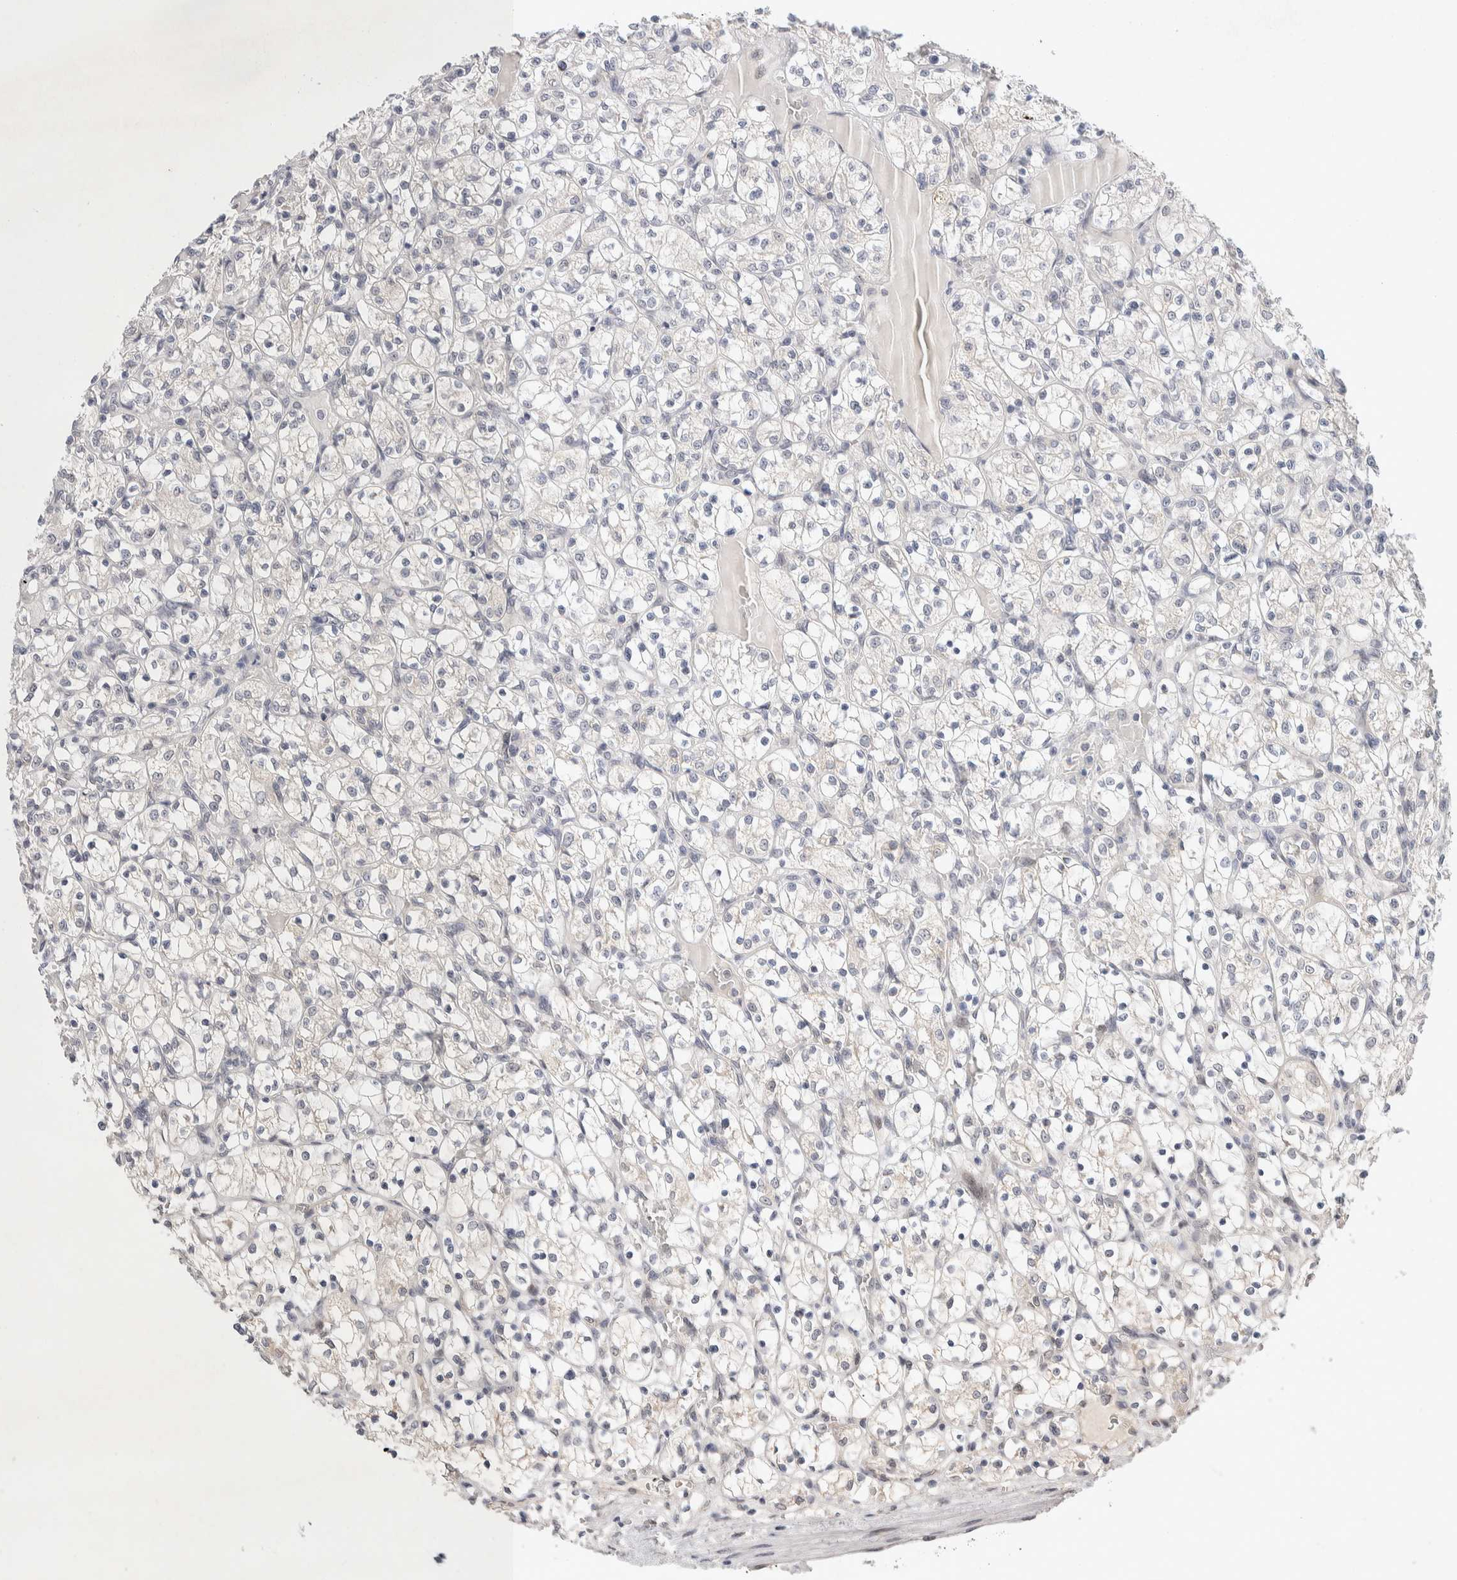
{"staining": {"intensity": "negative", "quantity": "none", "location": "none"}, "tissue": "renal cancer", "cell_type": "Tumor cells", "image_type": "cancer", "snomed": [{"axis": "morphology", "description": "Adenocarcinoma, NOS"}, {"axis": "topography", "description": "Kidney"}], "caption": "There is no significant expression in tumor cells of renal adenocarcinoma.", "gene": "CRAT", "patient": {"sex": "female", "age": 69}}